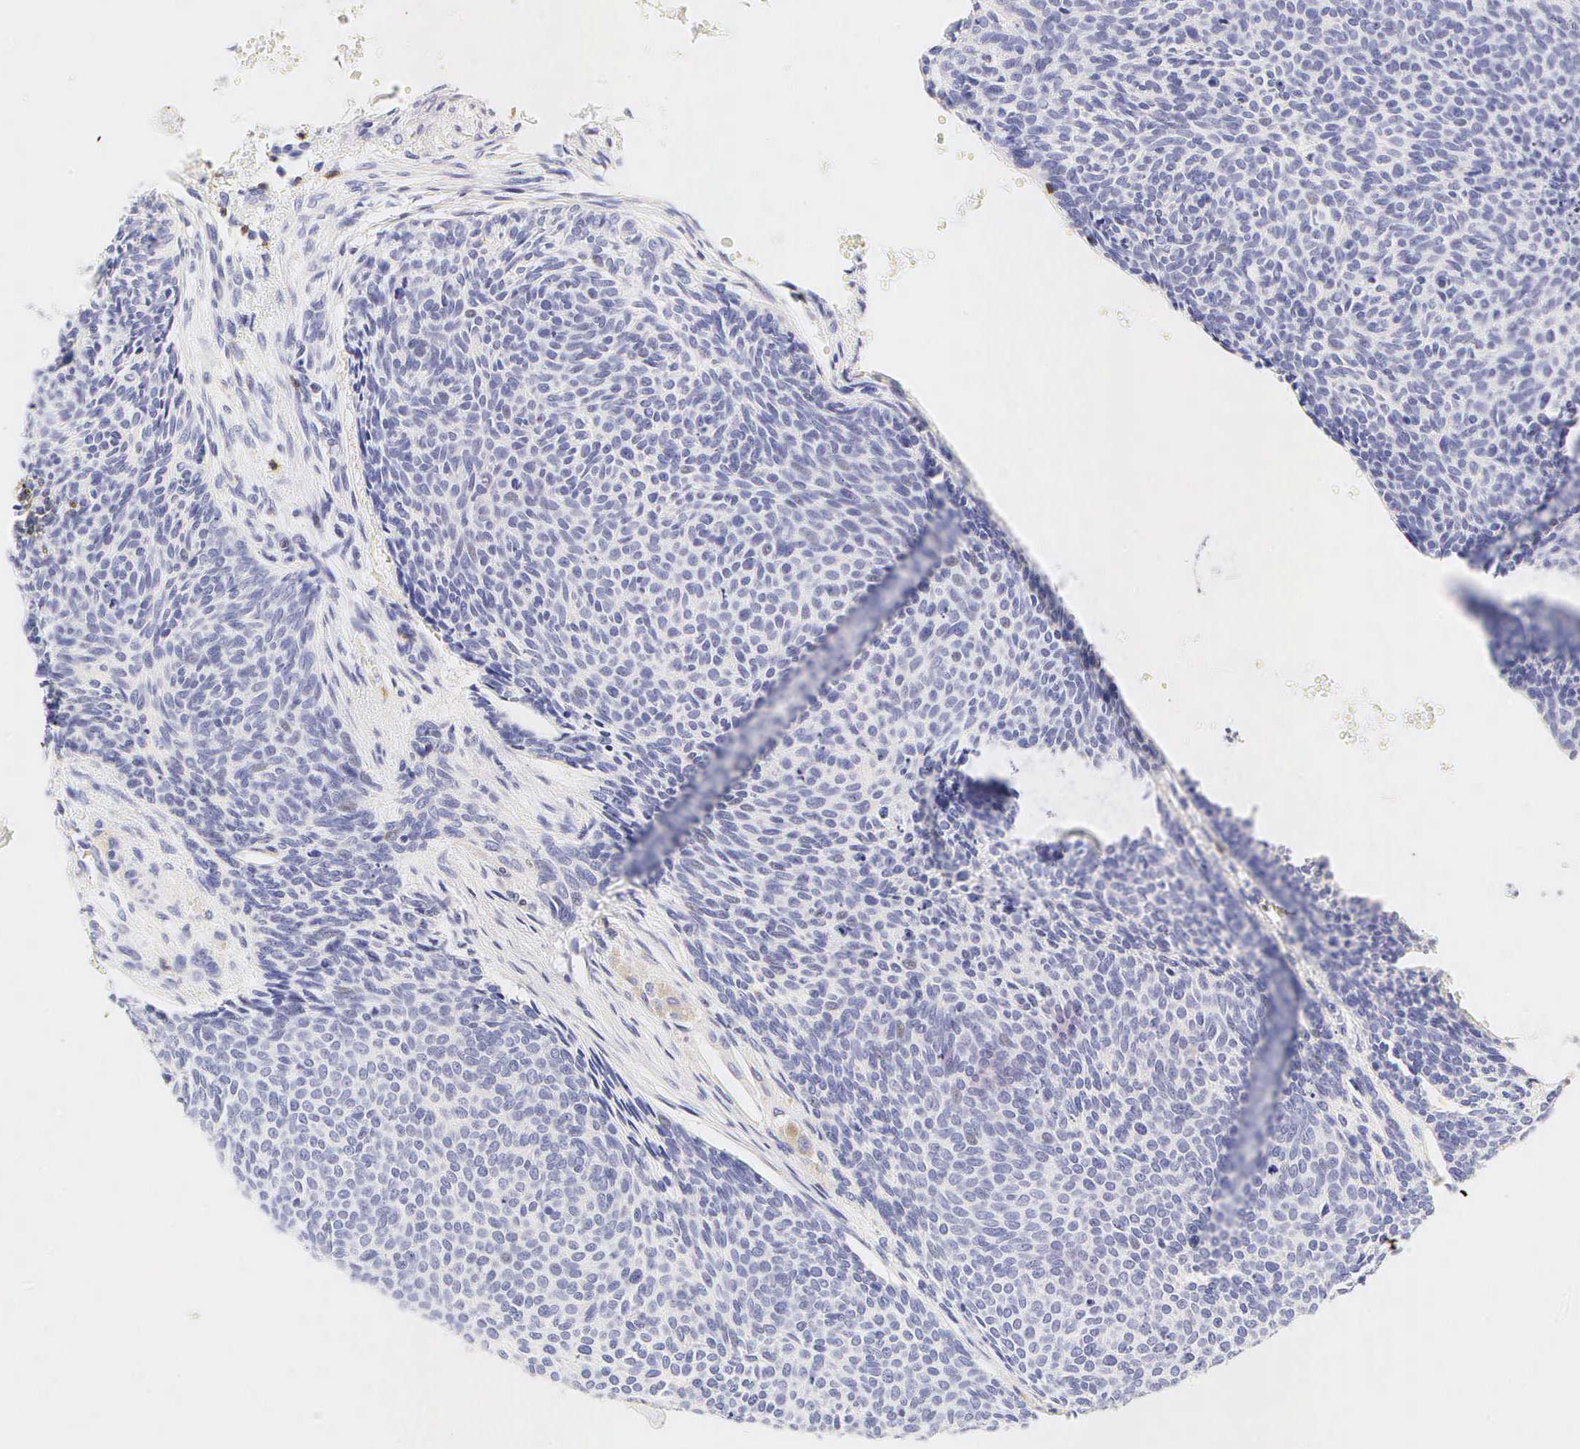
{"staining": {"intensity": "negative", "quantity": "none", "location": "none"}, "tissue": "skin cancer", "cell_type": "Tumor cells", "image_type": "cancer", "snomed": [{"axis": "morphology", "description": "Basal cell carcinoma"}, {"axis": "topography", "description": "Skin"}], "caption": "This is an immunohistochemistry image of basal cell carcinoma (skin). There is no expression in tumor cells.", "gene": "CD3E", "patient": {"sex": "male", "age": 84}}